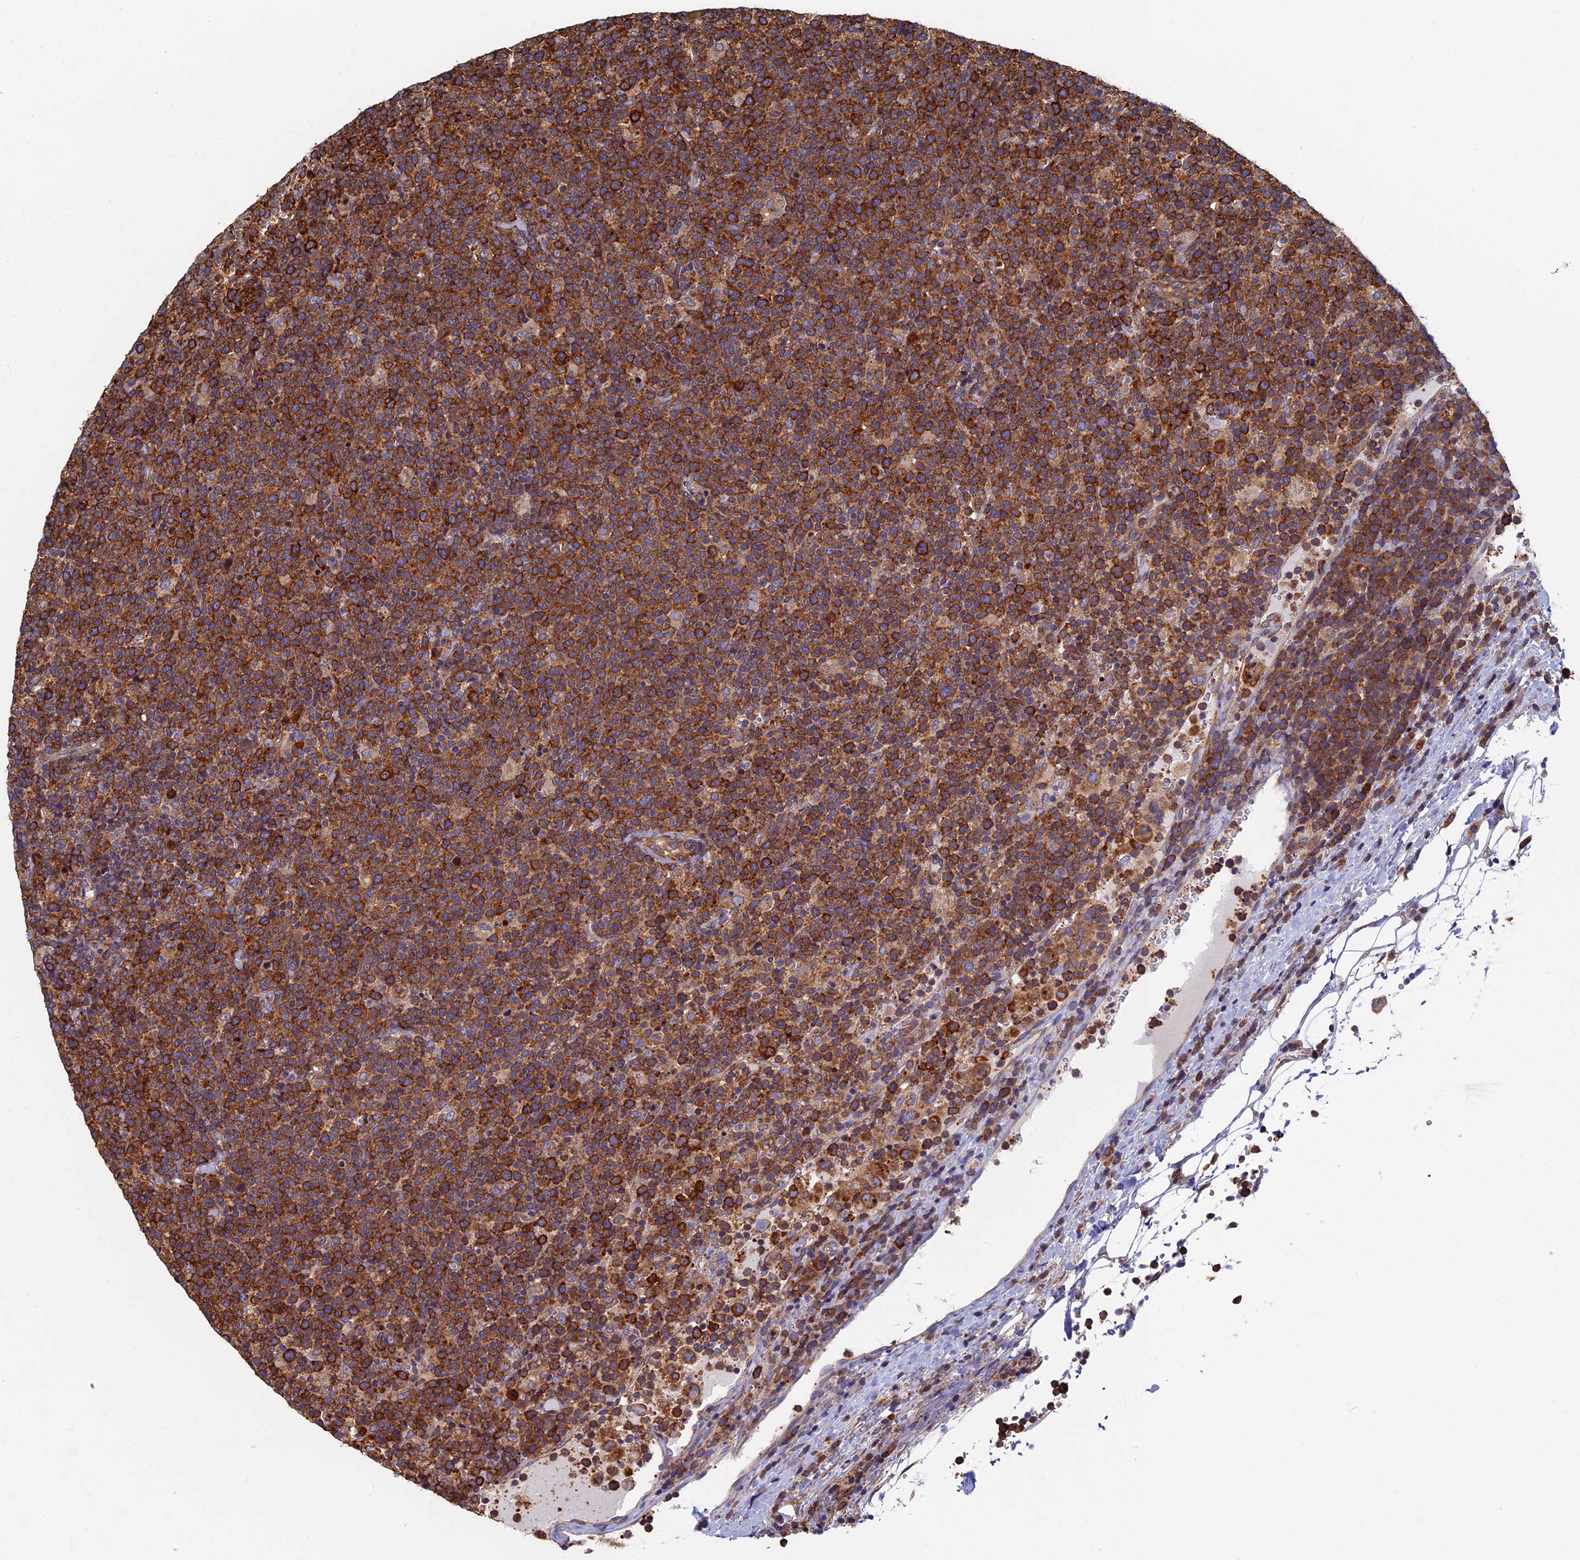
{"staining": {"intensity": "strong", "quantity": ">75%", "location": "cytoplasmic/membranous"}, "tissue": "lymphoma", "cell_type": "Tumor cells", "image_type": "cancer", "snomed": [{"axis": "morphology", "description": "Malignant lymphoma, non-Hodgkin's type, High grade"}, {"axis": "topography", "description": "Lymph node"}], "caption": "An IHC histopathology image of neoplastic tissue is shown. Protein staining in brown highlights strong cytoplasmic/membranous positivity in malignant lymphoma, non-Hodgkin's type (high-grade) within tumor cells.", "gene": "YBX1", "patient": {"sex": "male", "age": 61}}